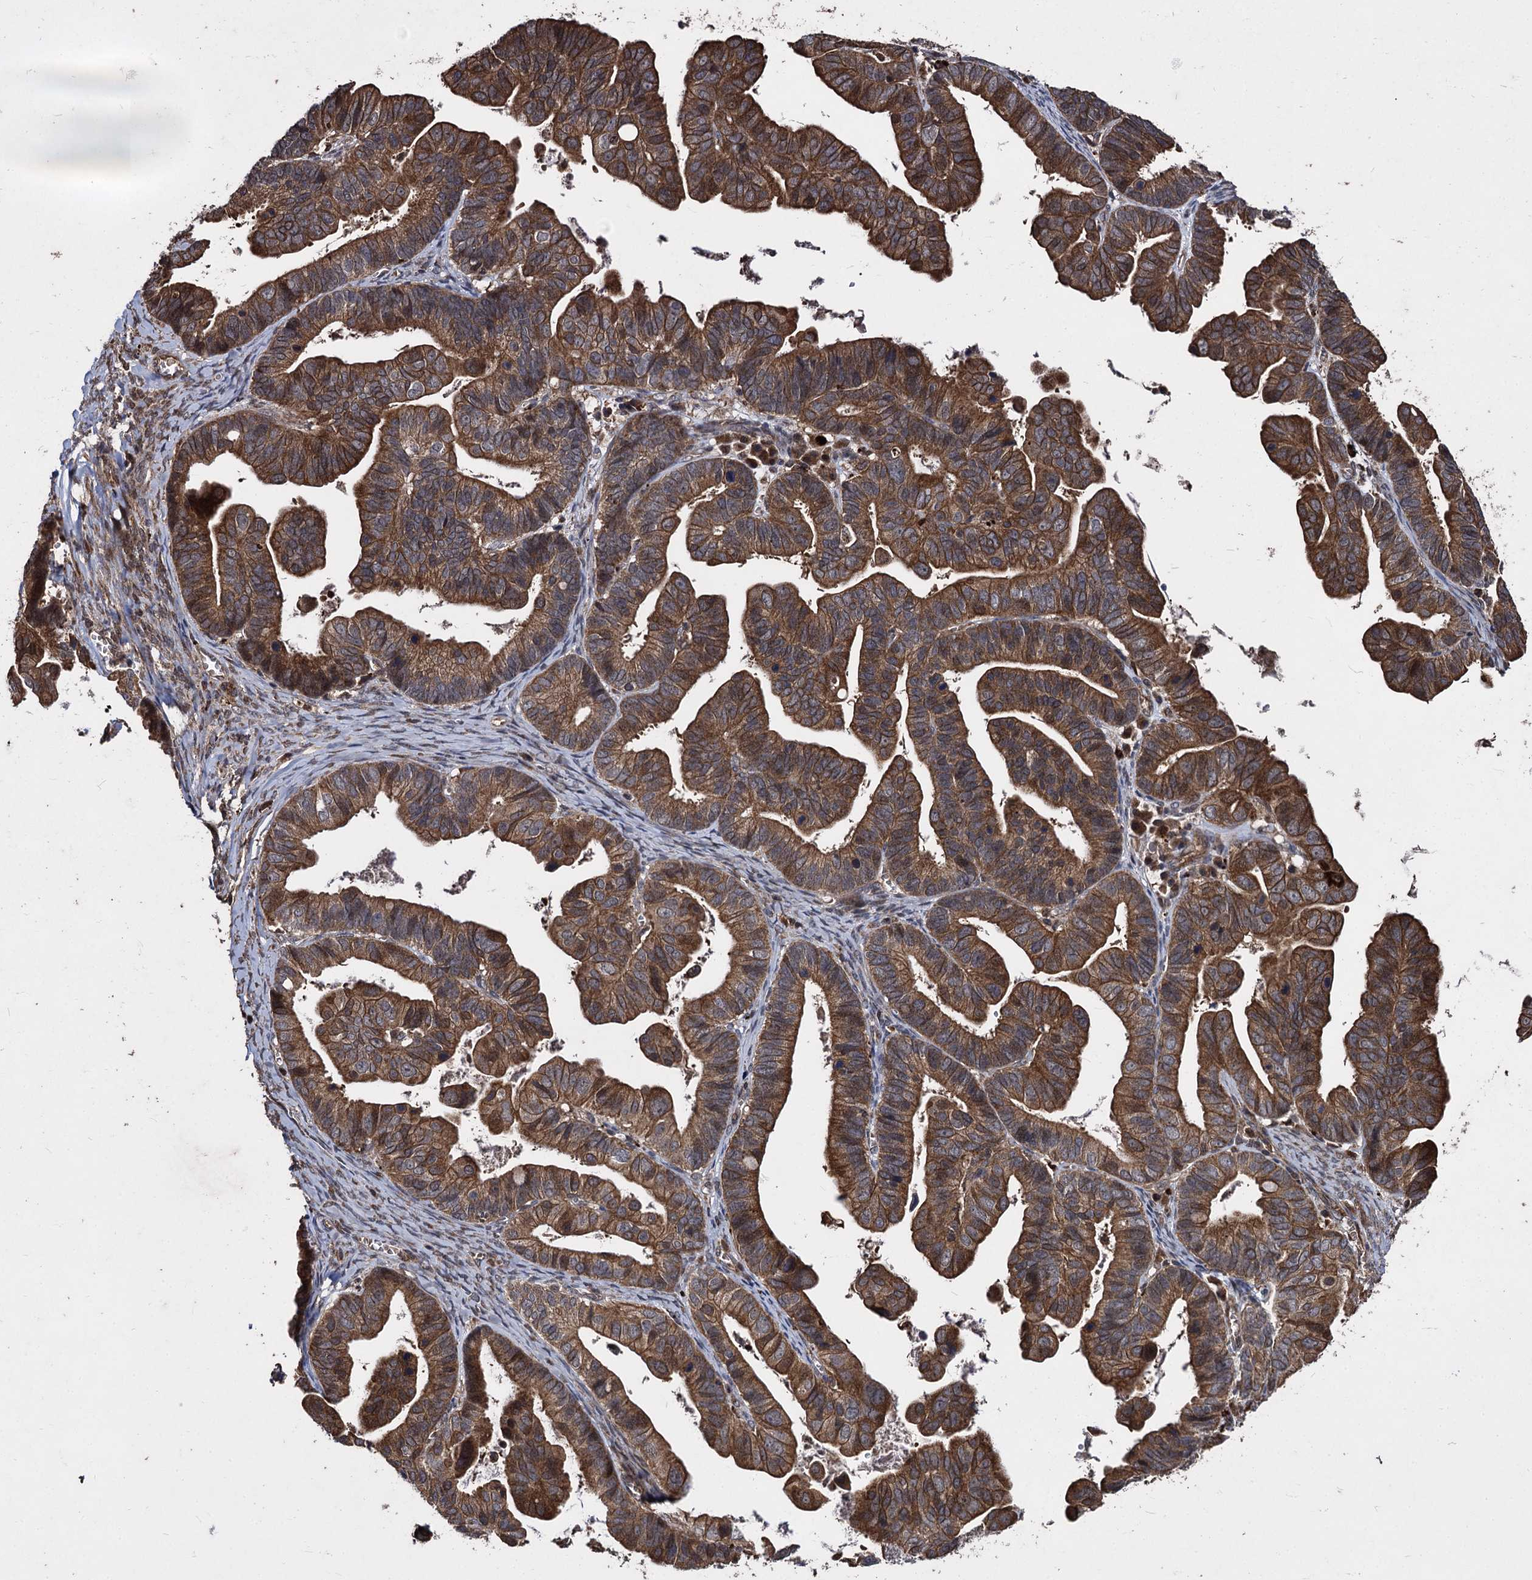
{"staining": {"intensity": "strong", "quantity": ">75%", "location": "cytoplasmic/membranous"}, "tissue": "ovarian cancer", "cell_type": "Tumor cells", "image_type": "cancer", "snomed": [{"axis": "morphology", "description": "Cystadenocarcinoma, serous, NOS"}, {"axis": "topography", "description": "Ovary"}], "caption": "Immunohistochemistry staining of ovarian serous cystadenocarcinoma, which shows high levels of strong cytoplasmic/membranous expression in about >75% of tumor cells indicating strong cytoplasmic/membranous protein positivity. The staining was performed using DAB (3,3'-diaminobenzidine) (brown) for protein detection and nuclei were counterstained in hematoxylin (blue).", "gene": "BCL2L2", "patient": {"sex": "female", "age": 56}}